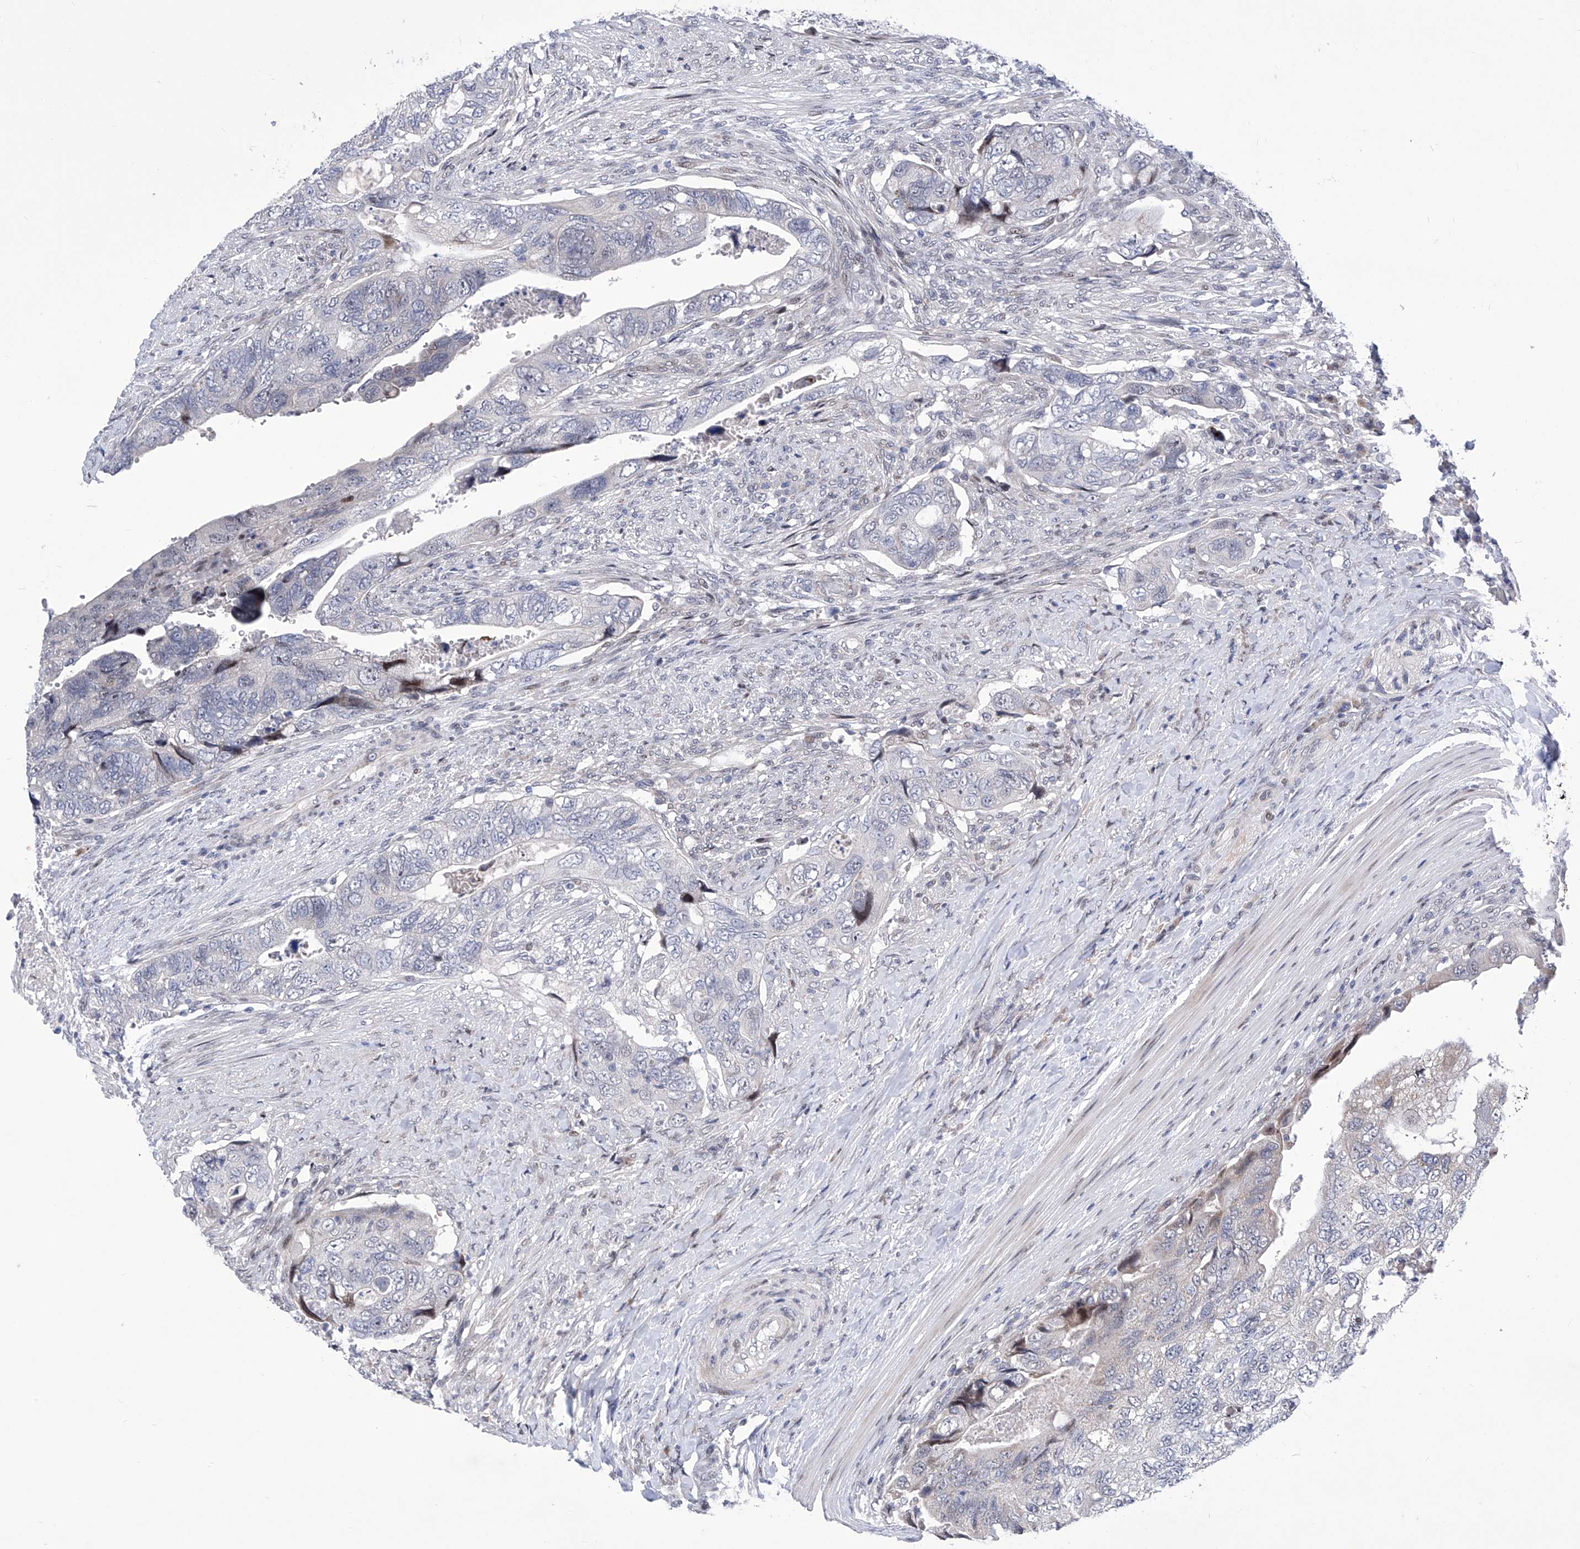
{"staining": {"intensity": "negative", "quantity": "none", "location": "none"}, "tissue": "colorectal cancer", "cell_type": "Tumor cells", "image_type": "cancer", "snomed": [{"axis": "morphology", "description": "Adenocarcinoma, NOS"}, {"axis": "topography", "description": "Rectum"}], "caption": "Adenocarcinoma (colorectal) was stained to show a protein in brown. There is no significant positivity in tumor cells.", "gene": "NUFIP1", "patient": {"sex": "male", "age": 63}}